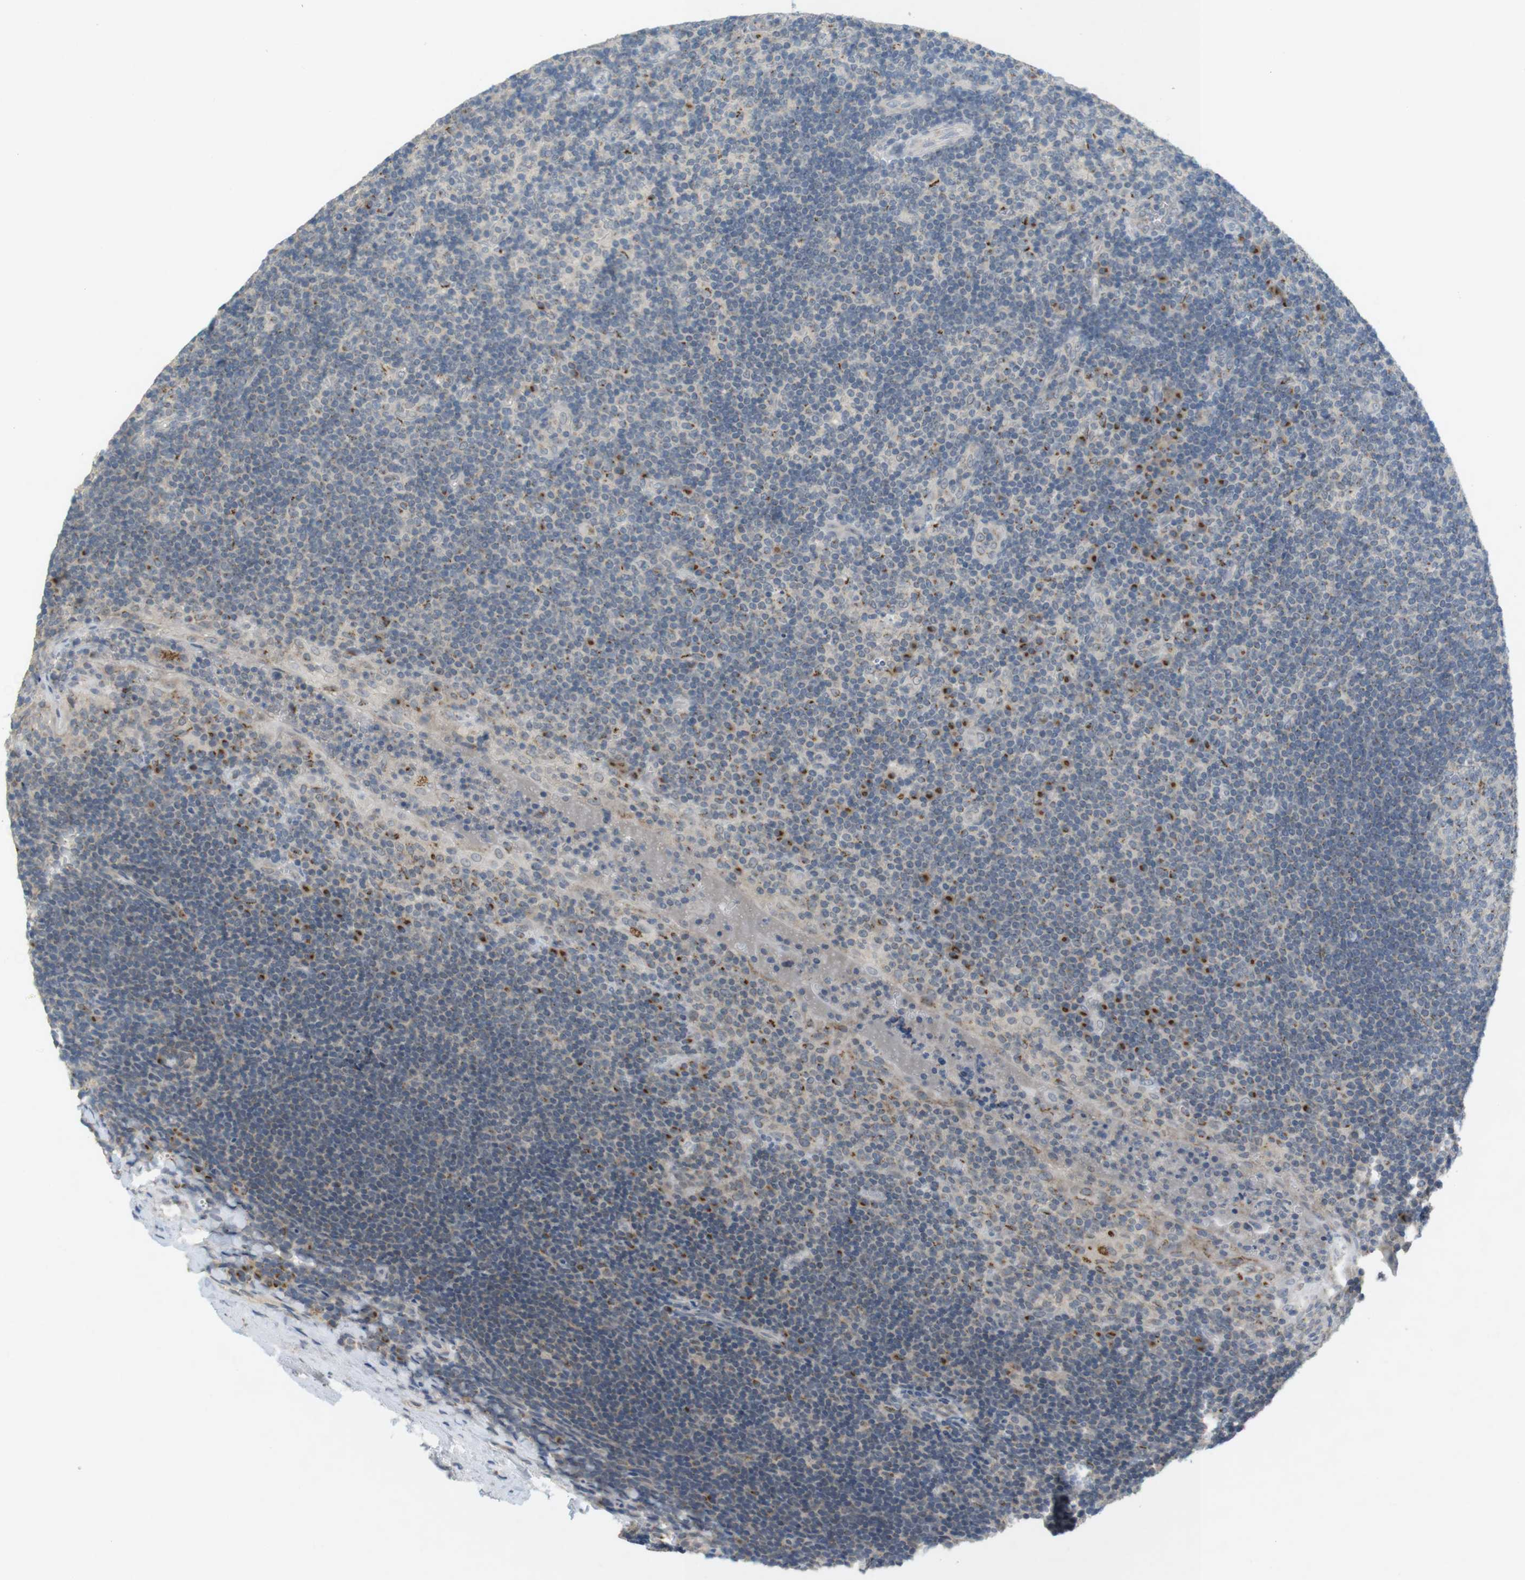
{"staining": {"intensity": "weak", "quantity": "25%-75%", "location": "cytoplasmic/membranous"}, "tissue": "tonsil", "cell_type": "Germinal center cells", "image_type": "normal", "snomed": [{"axis": "morphology", "description": "Normal tissue, NOS"}, {"axis": "topography", "description": "Tonsil"}], "caption": "The immunohistochemical stain highlights weak cytoplasmic/membranous expression in germinal center cells of normal tonsil.", "gene": "YIPF3", "patient": {"sex": "male", "age": 37}}